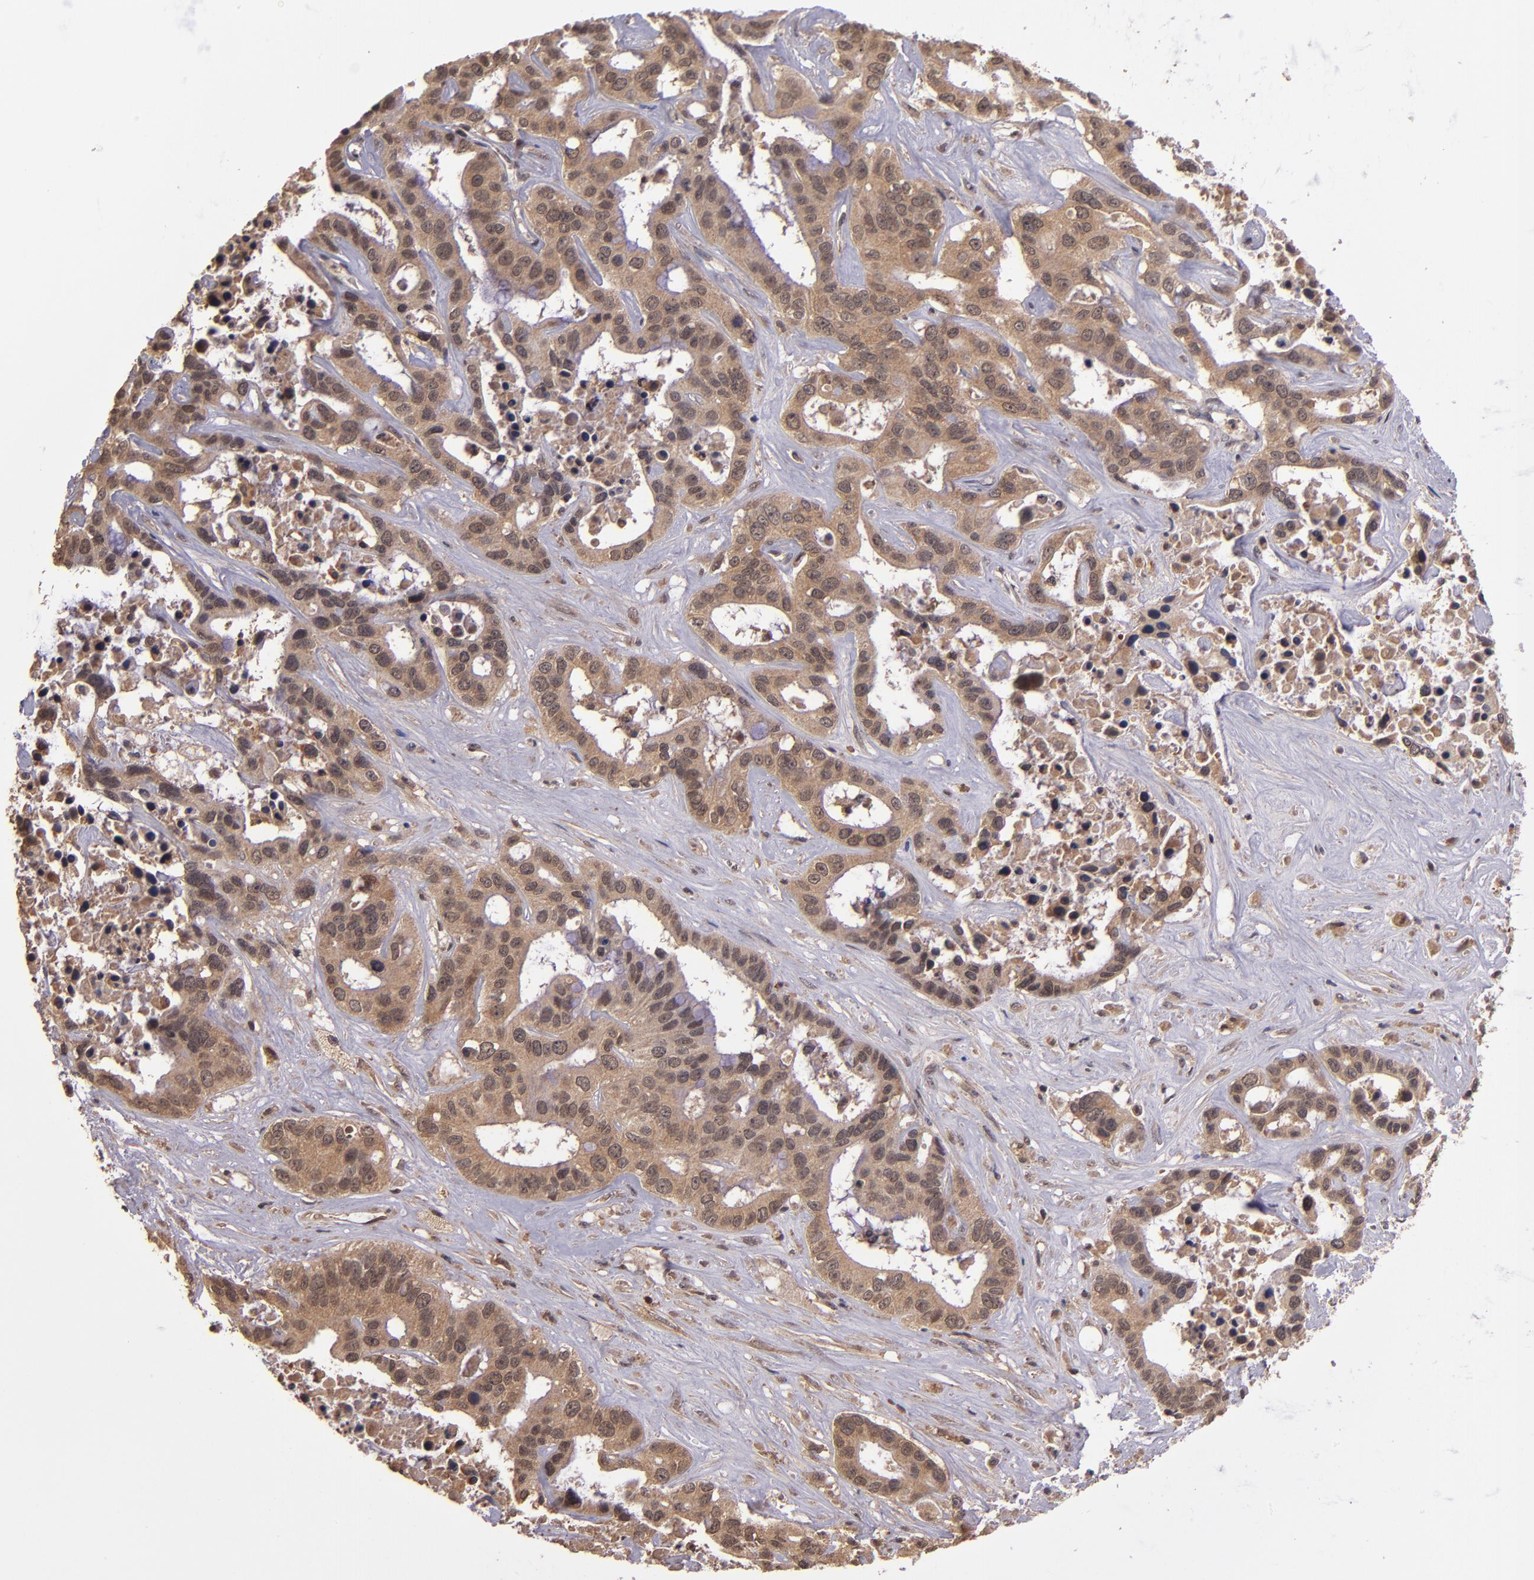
{"staining": {"intensity": "moderate", "quantity": ">75%", "location": "cytoplasmic/membranous"}, "tissue": "liver cancer", "cell_type": "Tumor cells", "image_type": "cancer", "snomed": [{"axis": "morphology", "description": "Cholangiocarcinoma"}, {"axis": "topography", "description": "Liver"}], "caption": "Protein analysis of liver cancer (cholangiocarcinoma) tissue exhibits moderate cytoplasmic/membranous expression in about >75% of tumor cells. (DAB (3,3'-diaminobenzidine) IHC with brightfield microscopy, high magnification).", "gene": "RIOK3", "patient": {"sex": "female", "age": 65}}